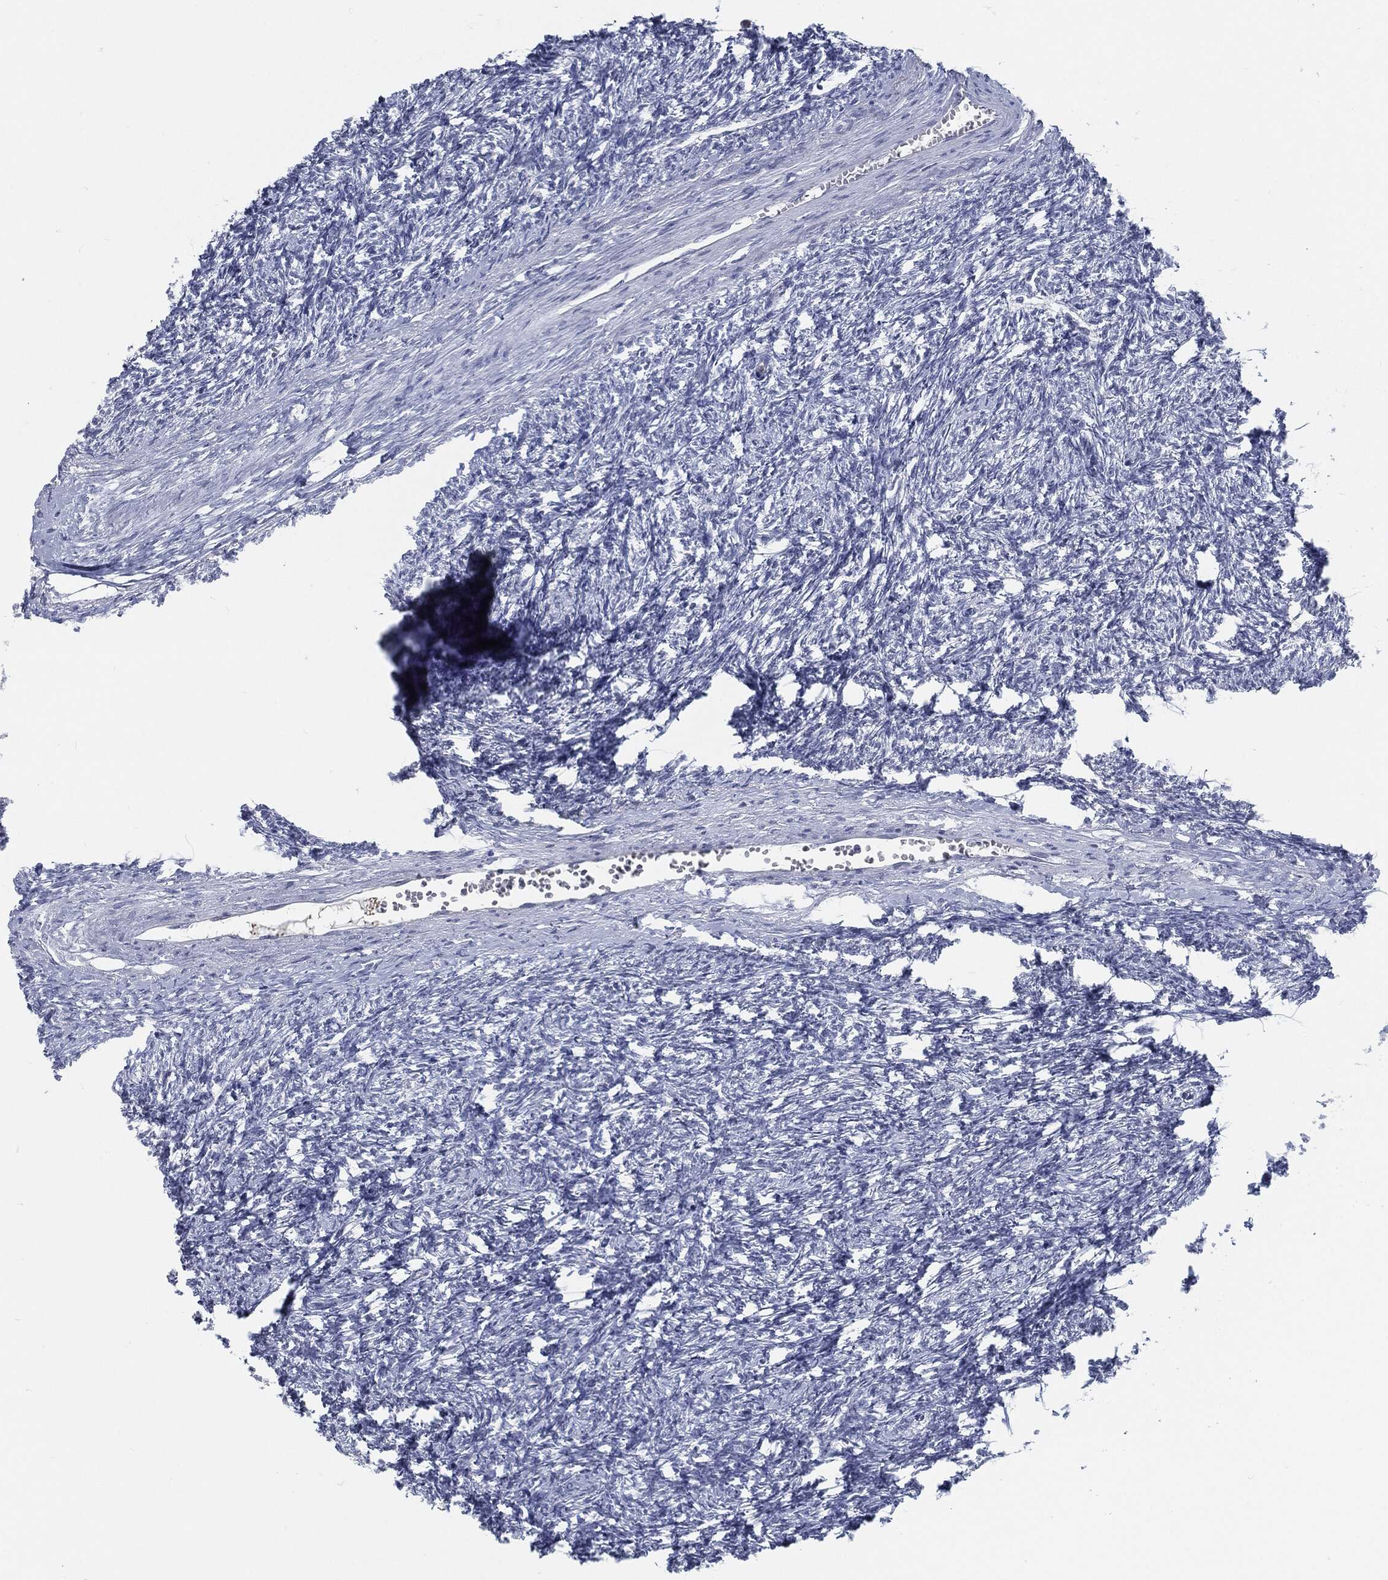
{"staining": {"intensity": "negative", "quantity": "none", "location": "none"}, "tissue": "ovary", "cell_type": "Follicle cells", "image_type": "normal", "snomed": [{"axis": "morphology", "description": "Normal tissue, NOS"}, {"axis": "topography", "description": "Fallopian tube"}, {"axis": "topography", "description": "Ovary"}], "caption": "This is a histopathology image of immunohistochemistry (IHC) staining of benign ovary, which shows no staining in follicle cells. Brightfield microscopy of IHC stained with DAB (brown) and hematoxylin (blue), captured at high magnification.", "gene": "PROM1", "patient": {"sex": "female", "age": 33}}